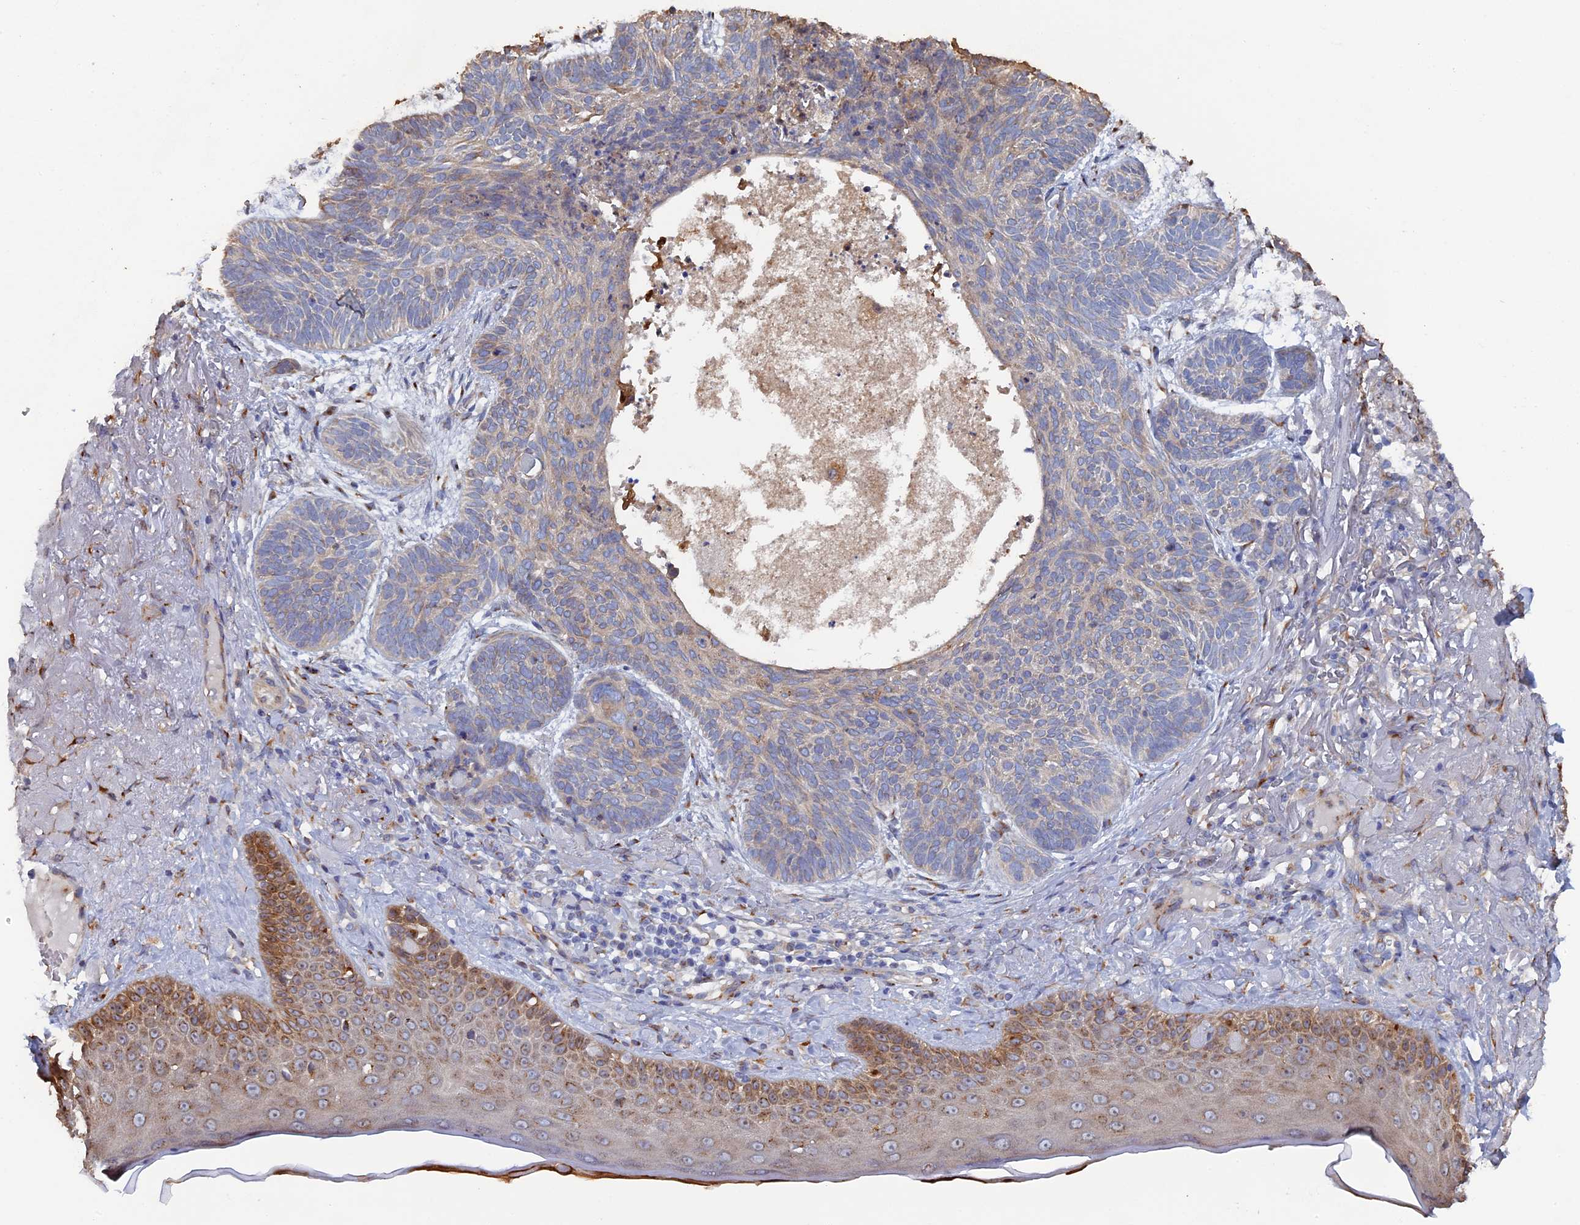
{"staining": {"intensity": "weak", "quantity": "<25%", "location": "cytoplasmic/membranous"}, "tissue": "skin cancer", "cell_type": "Tumor cells", "image_type": "cancer", "snomed": [{"axis": "morphology", "description": "Normal tissue, NOS"}, {"axis": "morphology", "description": "Basal cell carcinoma"}, {"axis": "topography", "description": "Skin"}], "caption": "Image shows no protein positivity in tumor cells of skin cancer (basal cell carcinoma) tissue. Nuclei are stained in blue.", "gene": "VPS37C", "patient": {"sex": "male", "age": 66}}